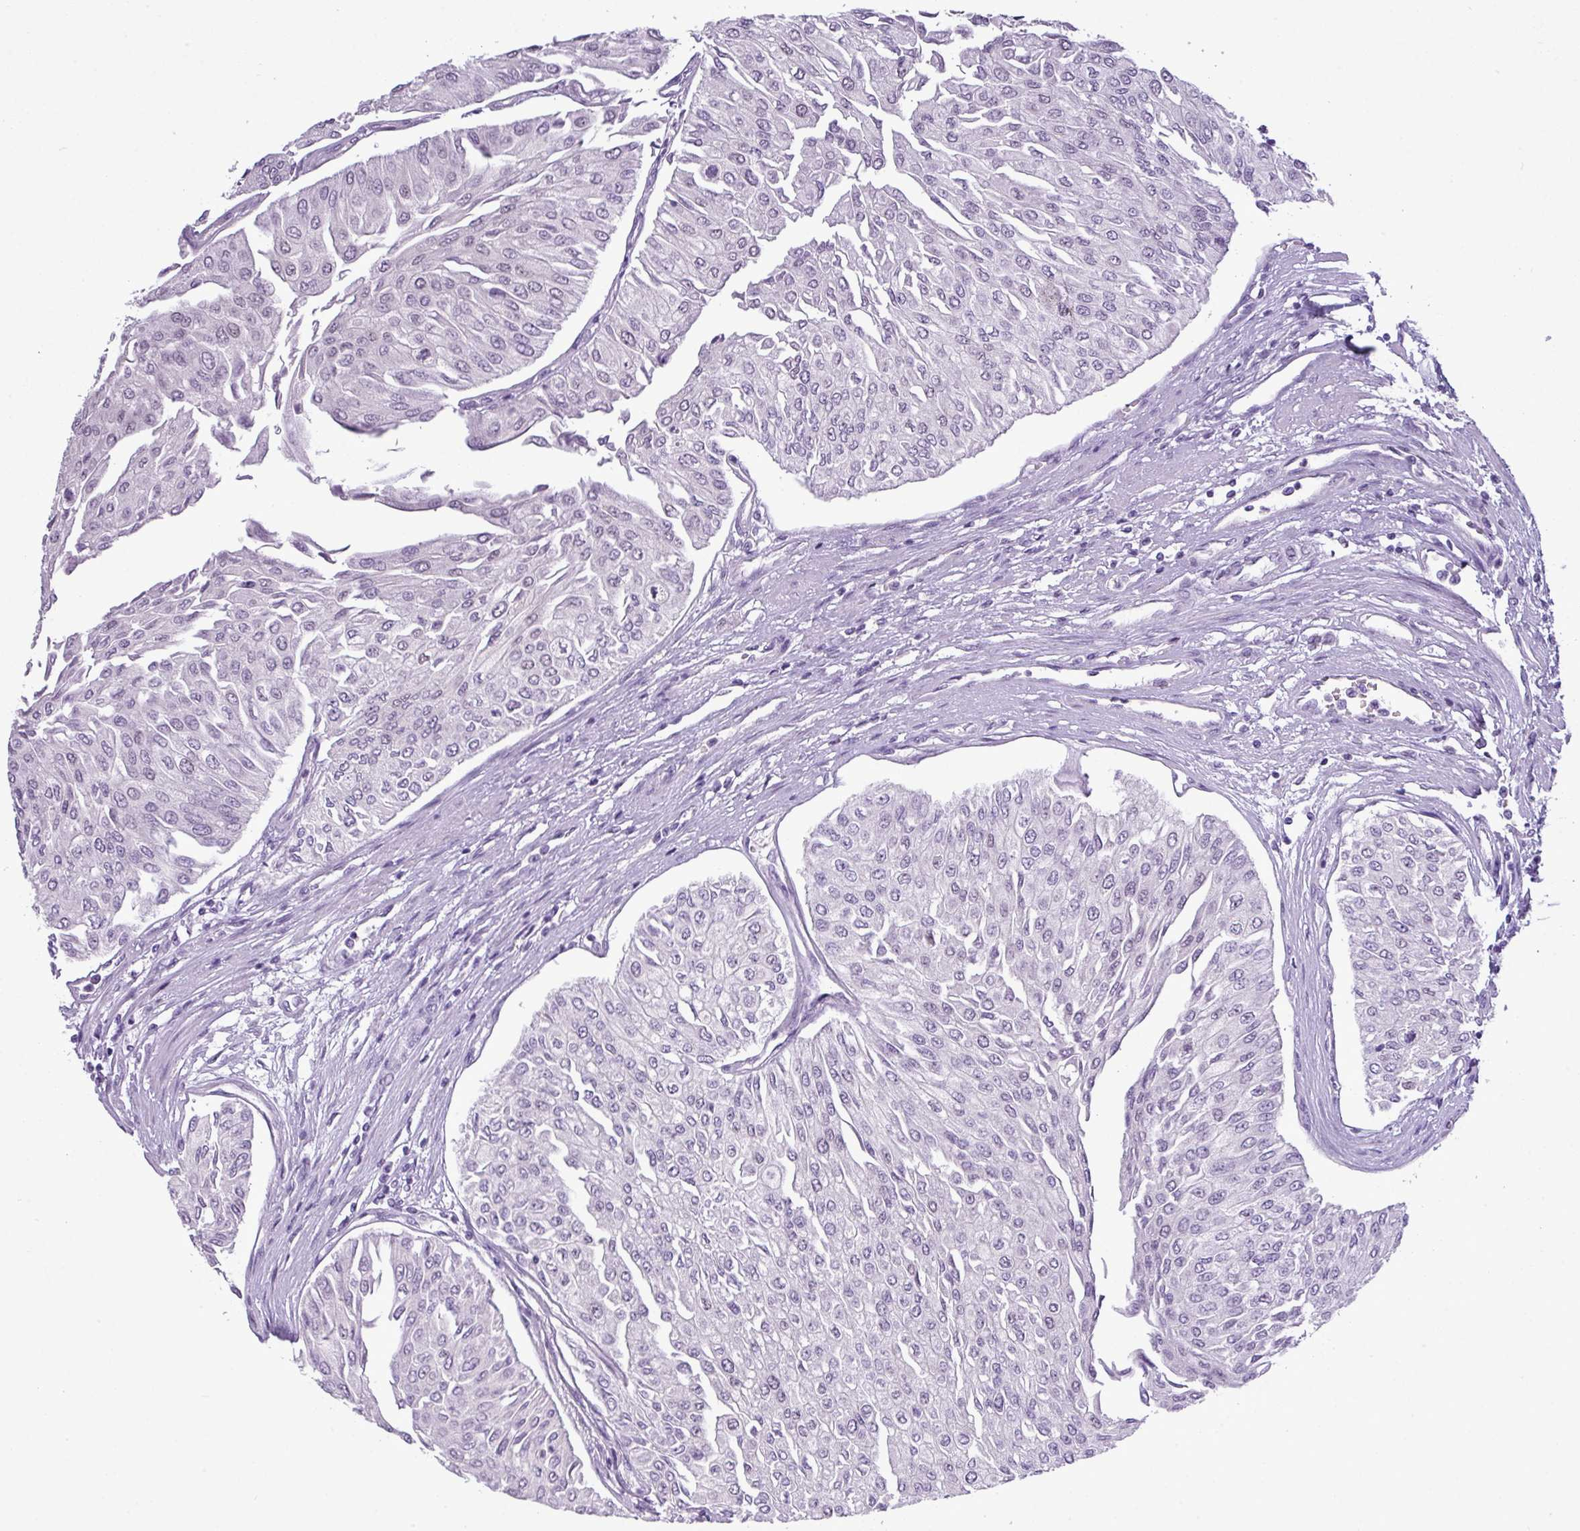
{"staining": {"intensity": "negative", "quantity": "none", "location": "none"}, "tissue": "urothelial cancer", "cell_type": "Tumor cells", "image_type": "cancer", "snomed": [{"axis": "morphology", "description": "Urothelial carcinoma, Low grade"}, {"axis": "topography", "description": "Urinary bladder"}], "caption": "Urothelial carcinoma (low-grade) was stained to show a protein in brown. There is no significant positivity in tumor cells.", "gene": "TMEM91", "patient": {"sex": "male", "age": 67}}